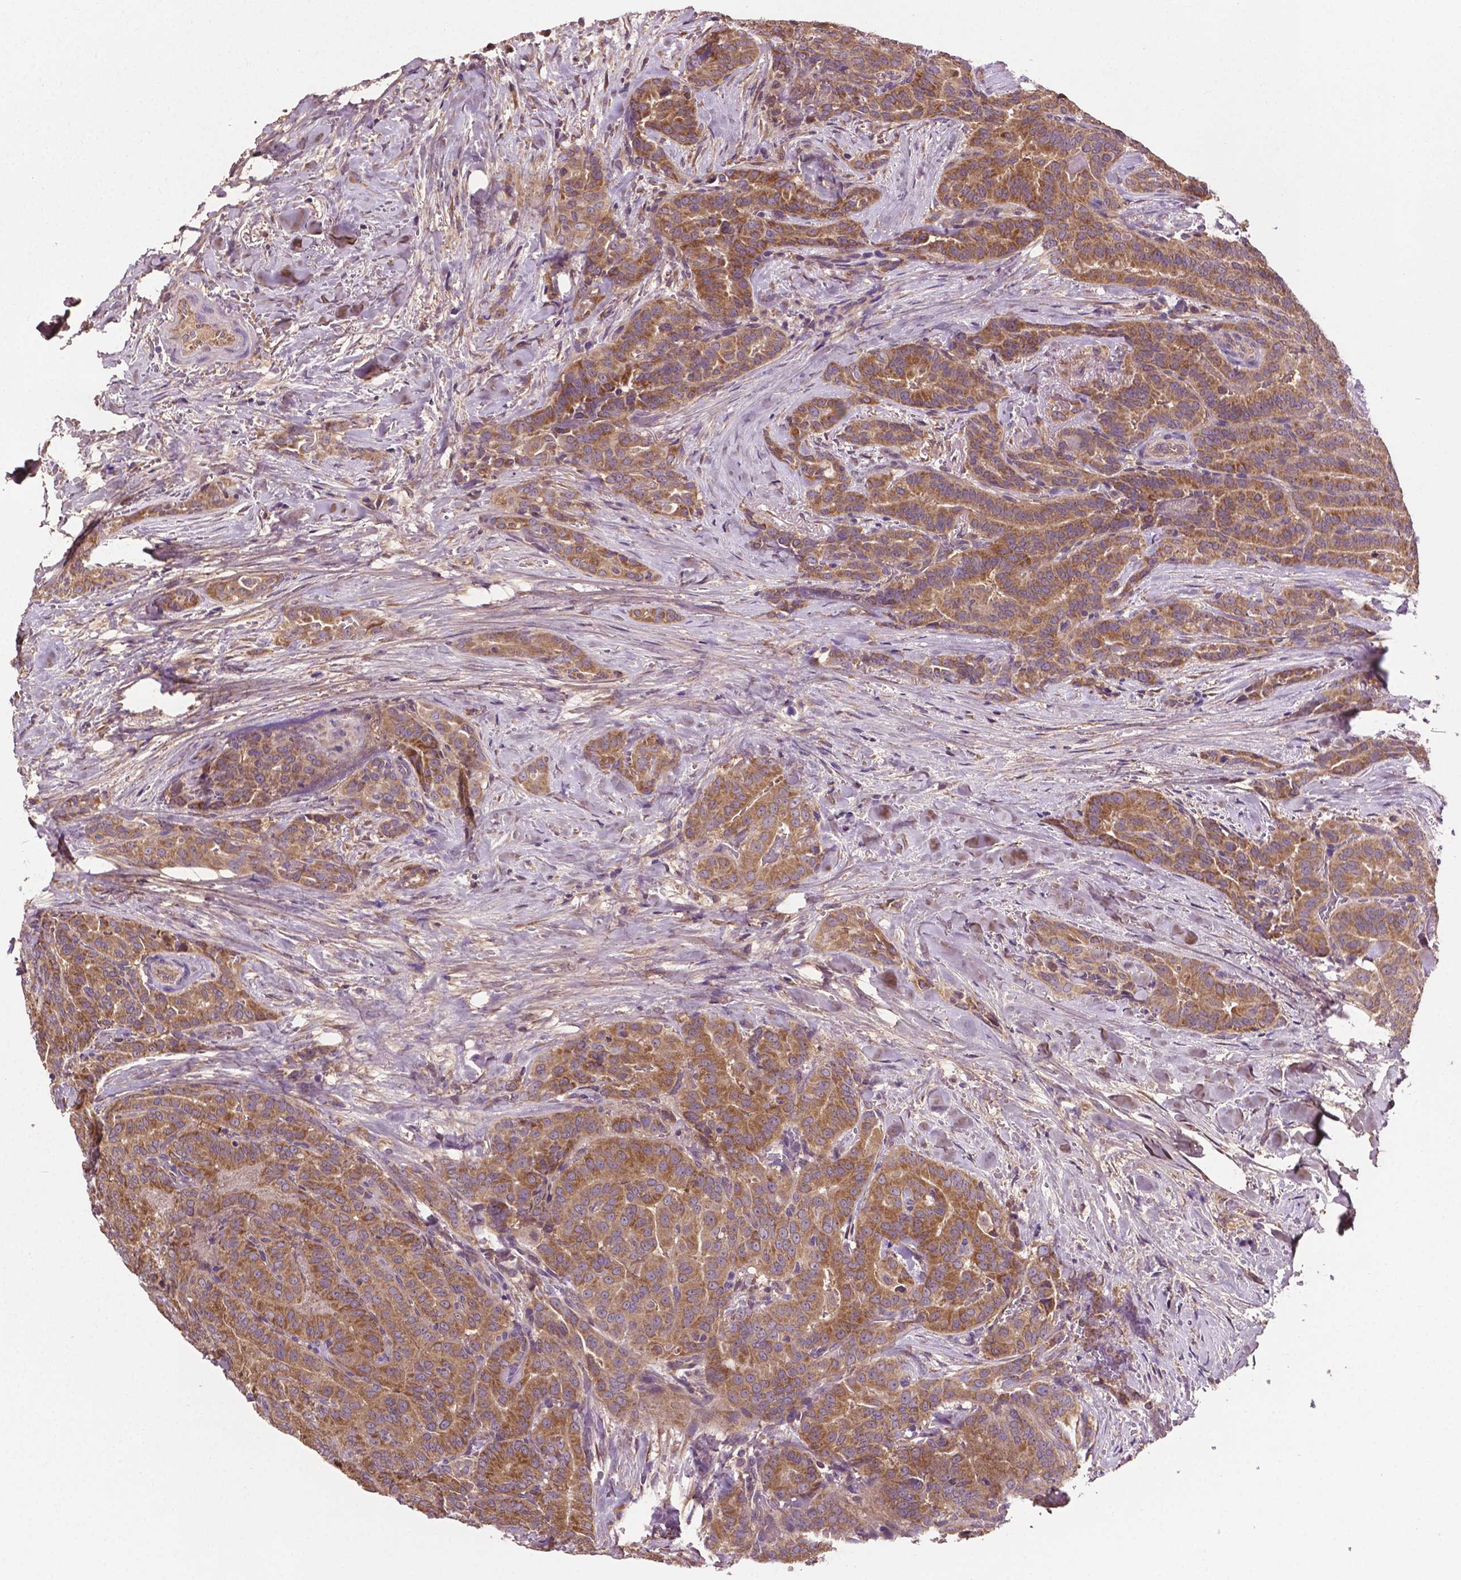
{"staining": {"intensity": "moderate", "quantity": ">75%", "location": "cytoplasmic/membranous"}, "tissue": "thyroid cancer", "cell_type": "Tumor cells", "image_type": "cancer", "snomed": [{"axis": "morphology", "description": "Papillary adenocarcinoma, NOS"}, {"axis": "topography", "description": "Thyroid gland"}], "caption": "Immunohistochemical staining of human papillary adenocarcinoma (thyroid) demonstrates moderate cytoplasmic/membranous protein expression in approximately >75% of tumor cells. (IHC, brightfield microscopy, high magnification).", "gene": "GJA9", "patient": {"sex": "male", "age": 61}}